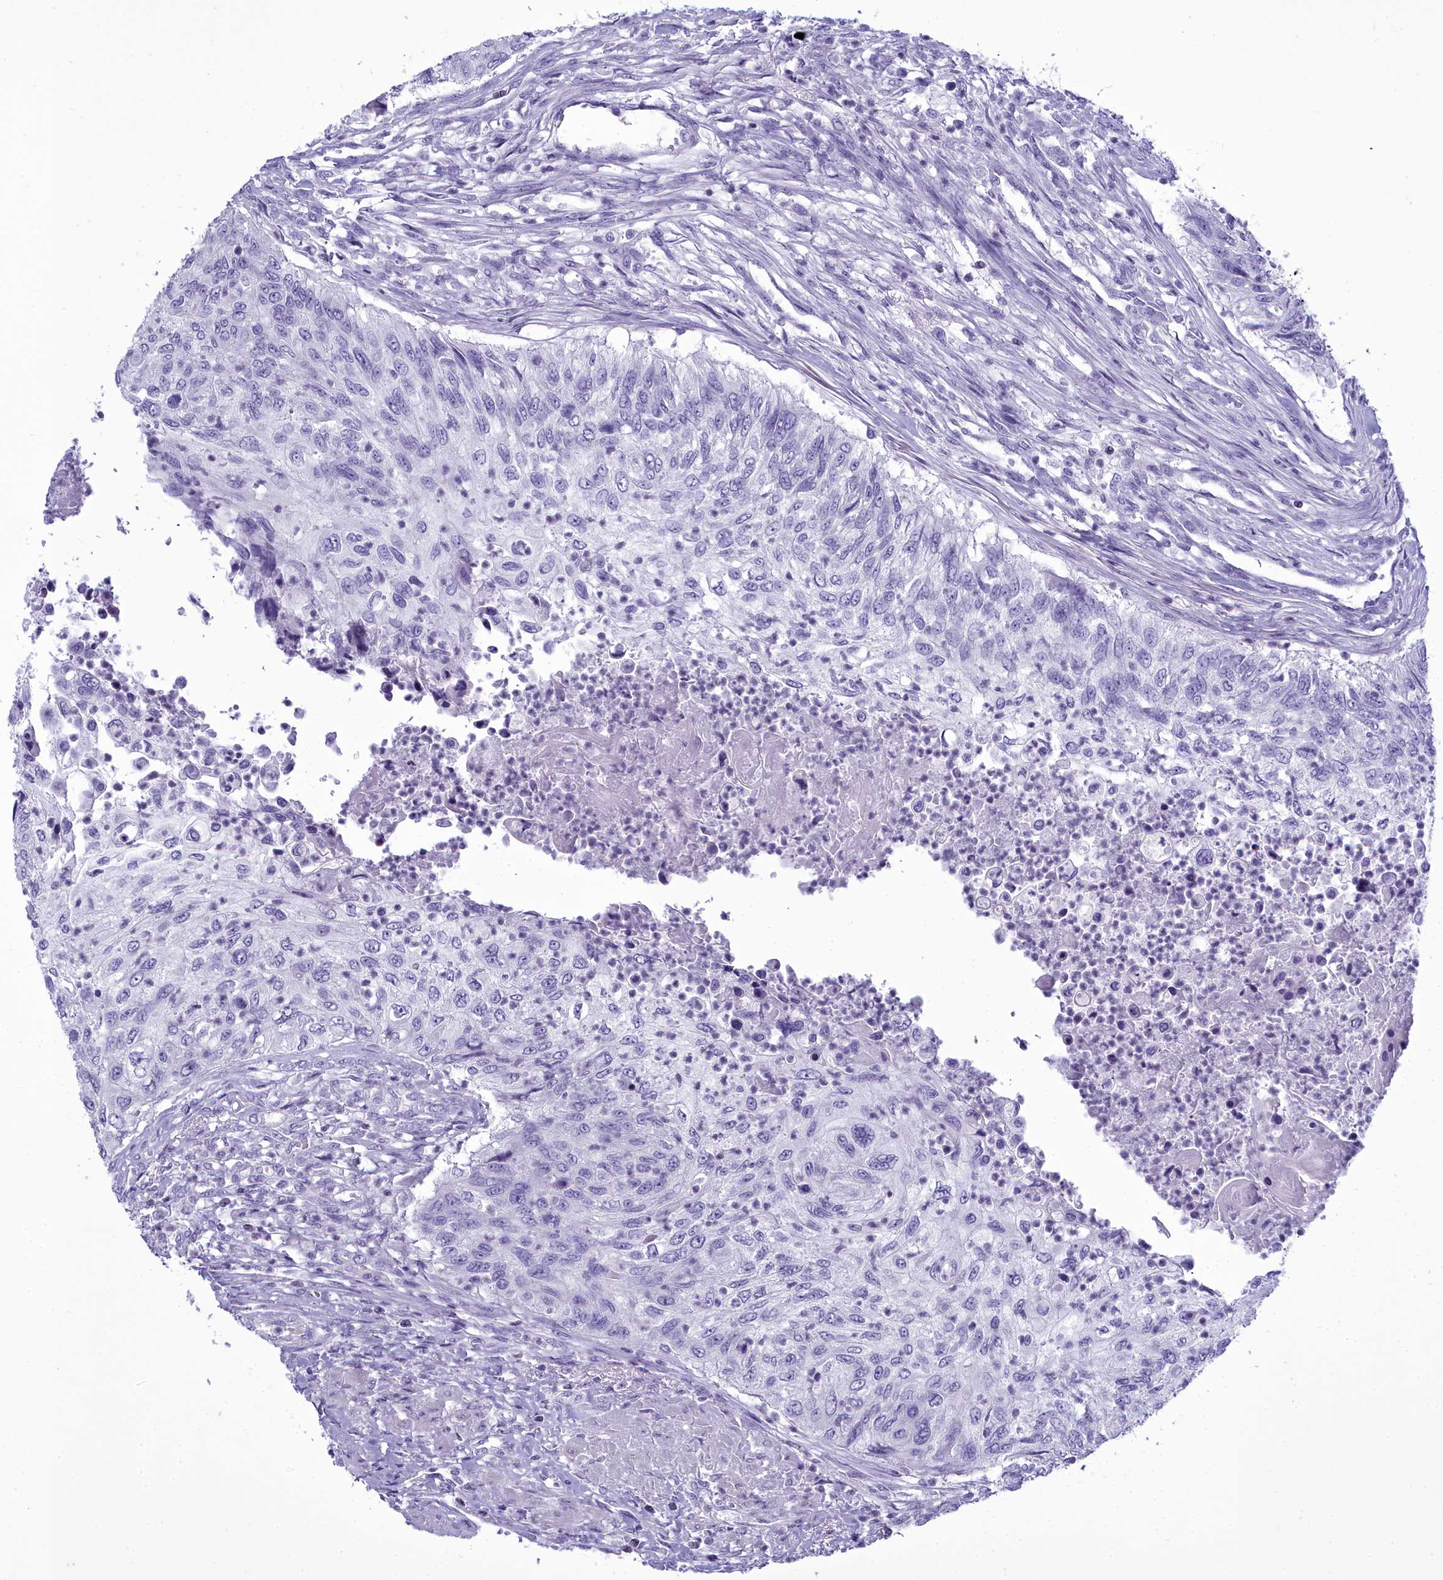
{"staining": {"intensity": "negative", "quantity": "none", "location": "none"}, "tissue": "urothelial cancer", "cell_type": "Tumor cells", "image_type": "cancer", "snomed": [{"axis": "morphology", "description": "Urothelial carcinoma, High grade"}, {"axis": "topography", "description": "Urinary bladder"}], "caption": "The image demonstrates no staining of tumor cells in high-grade urothelial carcinoma.", "gene": "MAP6", "patient": {"sex": "female", "age": 60}}